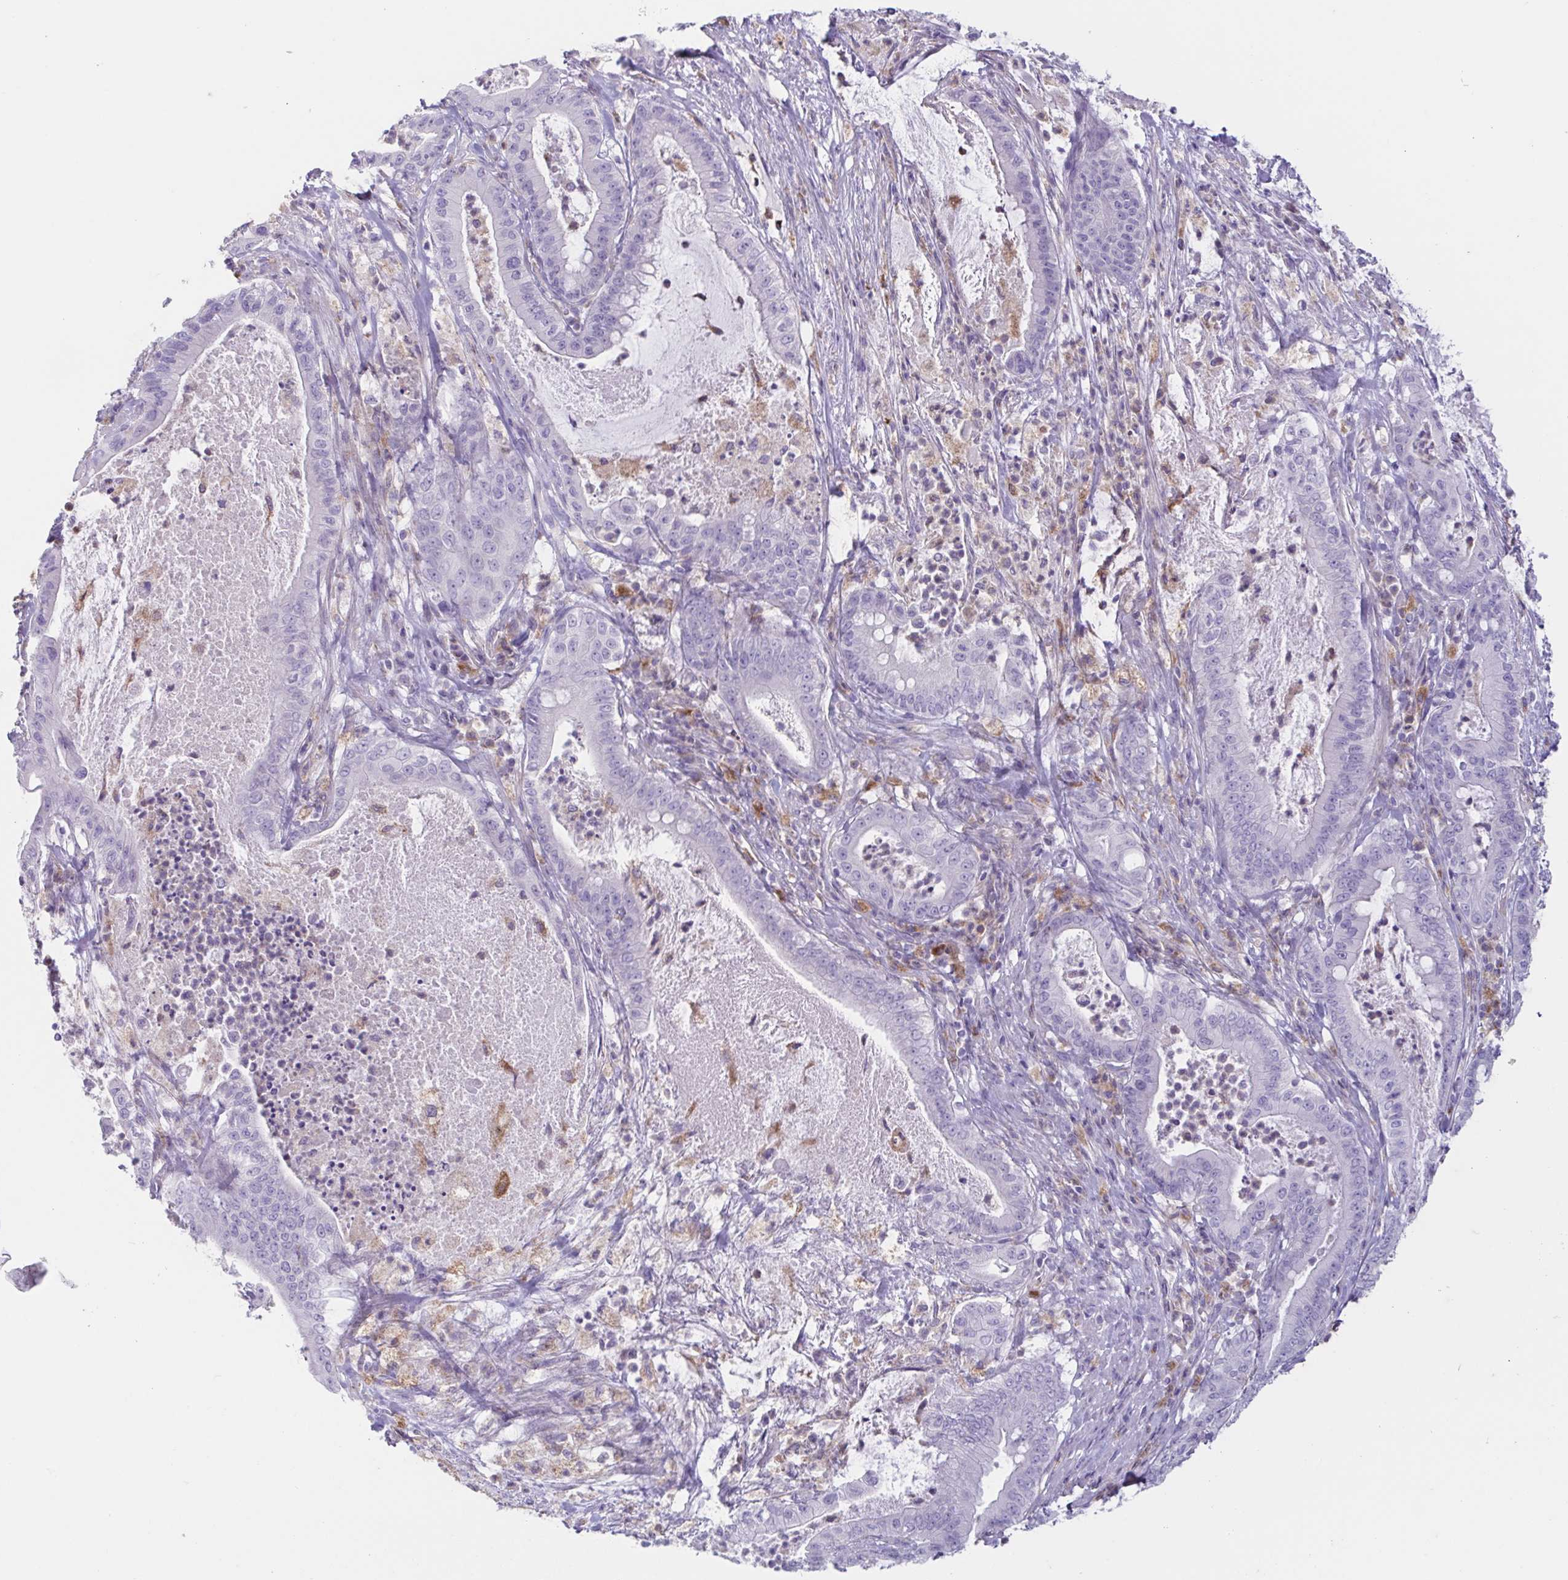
{"staining": {"intensity": "negative", "quantity": "none", "location": "none"}, "tissue": "pancreatic cancer", "cell_type": "Tumor cells", "image_type": "cancer", "snomed": [{"axis": "morphology", "description": "Adenocarcinoma, NOS"}, {"axis": "topography", "description": "Pancreas"}], "caption": "High magnification brightfield microscopy of pancreatic adenocarcinoma stained with DAB (3,3'-diaminobenzidine) (brown) and counterstained with hematoxylin (blue): tumor cells show no significant positivity.", "gene": "ATP6V1G2", "patient": {"sex": "male", "age": 71}}